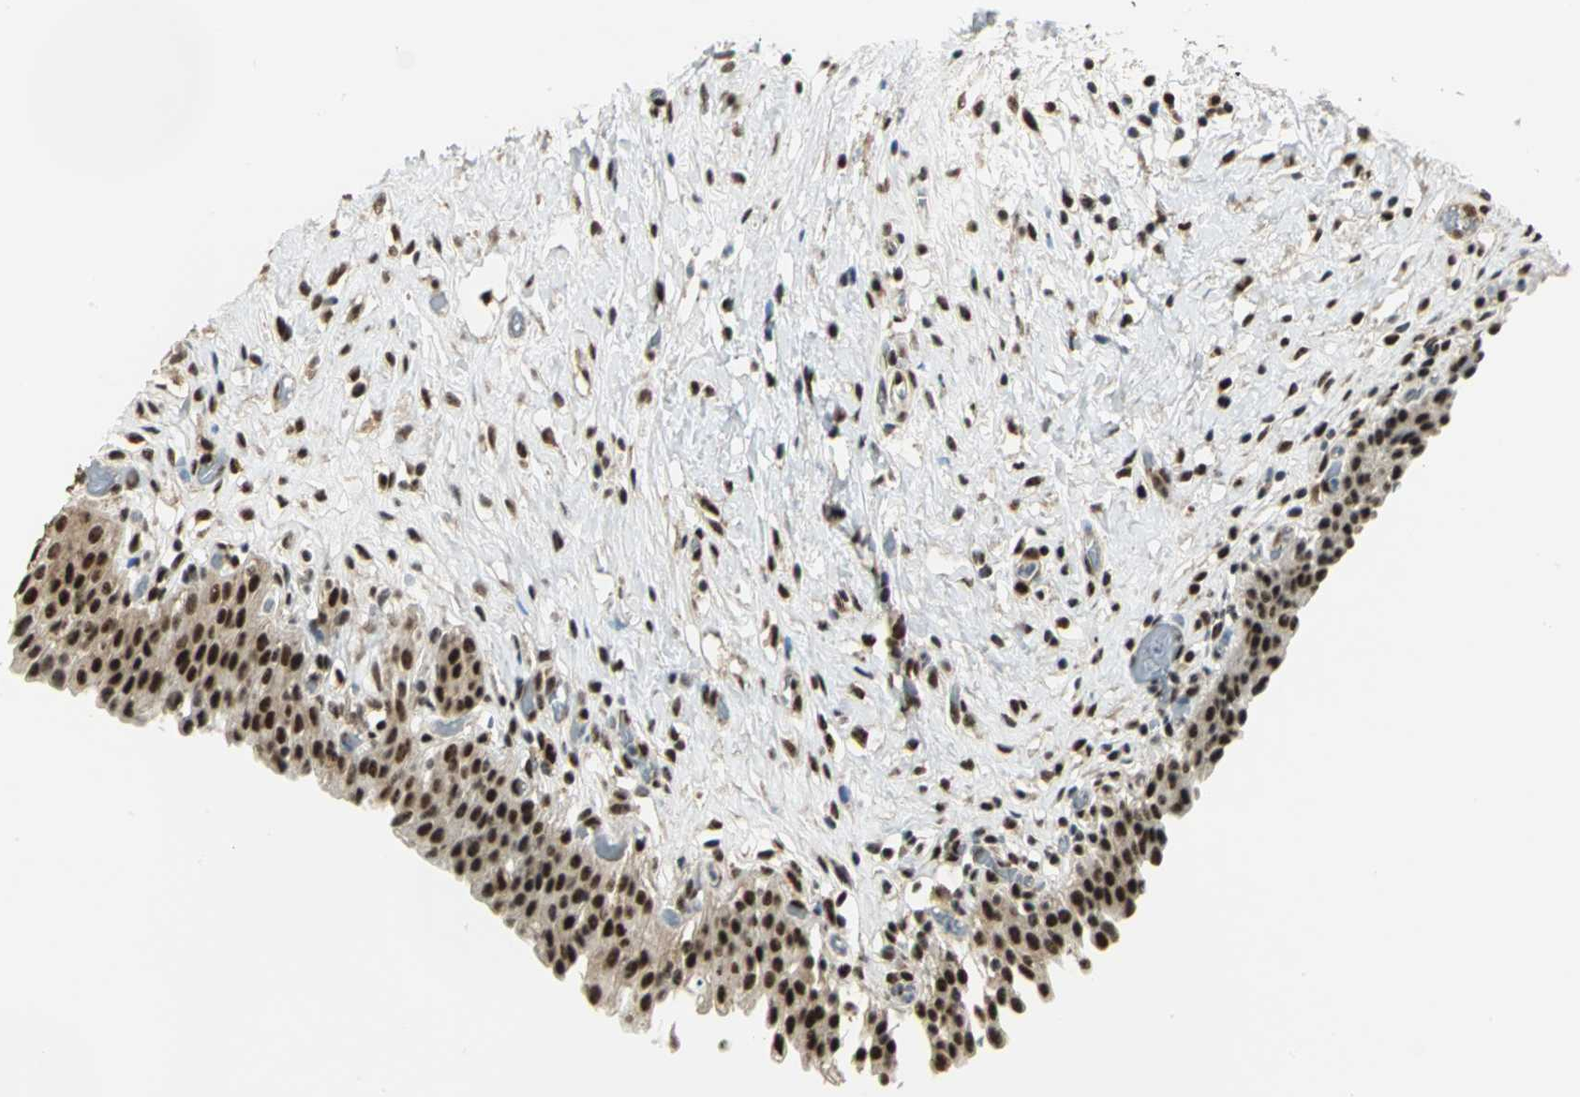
{"staining": {"intensity": "moderate", "quantity": ">75%", "location": "nuclear"}, "tissue": "urinary bladder", "cell_type": "Urothelial cells", "image_type": "normal", "snomed": [{"axis": "morphology", "description": "Normal tissue, NOS"}, {"axis": "topography", "description": "Urinary bladder"}], "caption": "Urothelial cells demonstrate medium levels of moderate nuclear positivity in approximately >75% of cells in normal urinary bladder. (Brightfield microscopy of DAB IHC at high magnification).", "gene": "DDX5", "patient": {"sex": "male", "age": 51}}